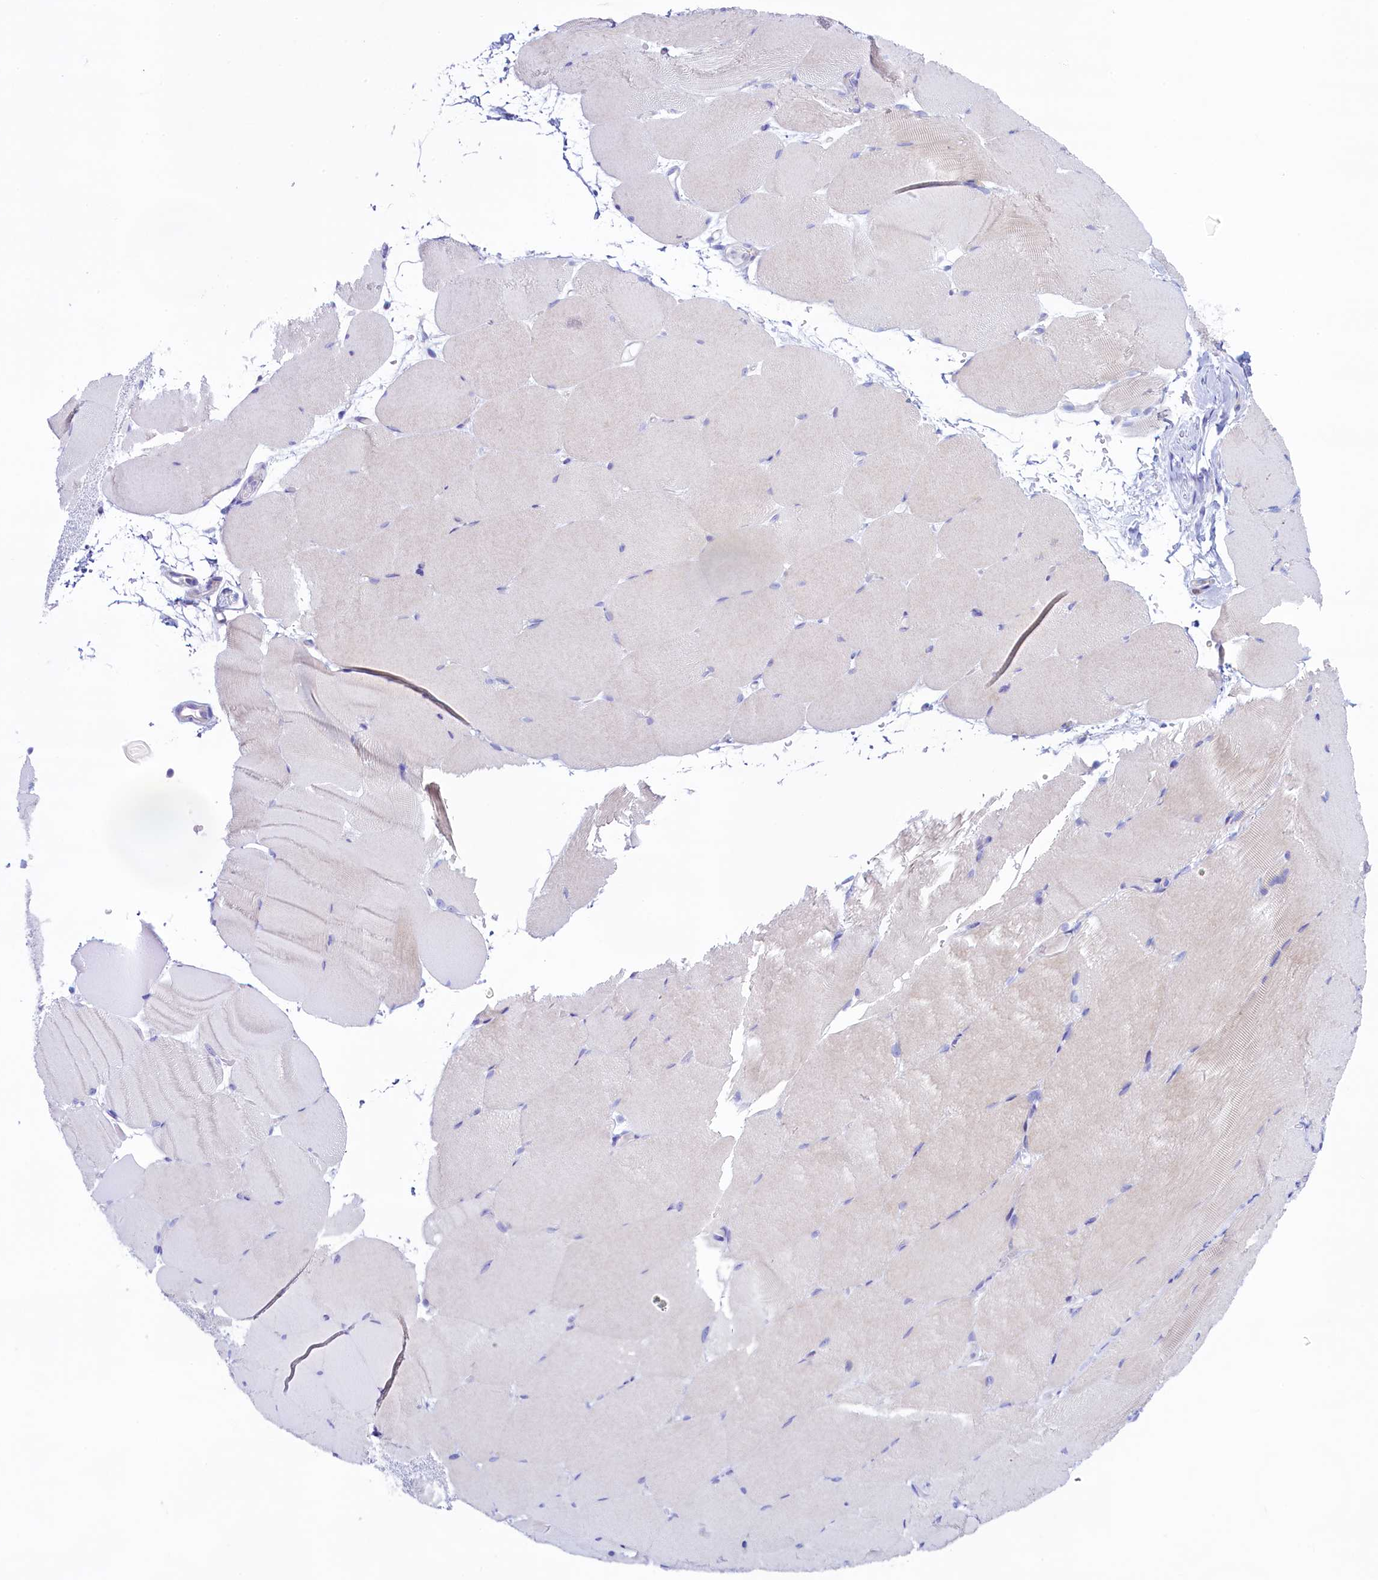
{"staining": {"intensity": "negative", "quantity": "none", "location": "none"}, "tissue": "skeletal muscle", "cell_type": "Myocytes", "image_type": "normal", "snomed": [{"axis": "morphology", "description": "Normal tissue, NOS"}, {"axis": "topography", "description": "Skeletal muscle"}, {"axis": "topography", "description": "Parathyroid gland"}], "caption": "Immunohistochemistry photomicrograph of normal human skeletal muscle stained for a protein (brown), which exhibits no positivity in myocytes.", "gene": "KRBOX5", "patient": {"sex": "female", "age": 37}}